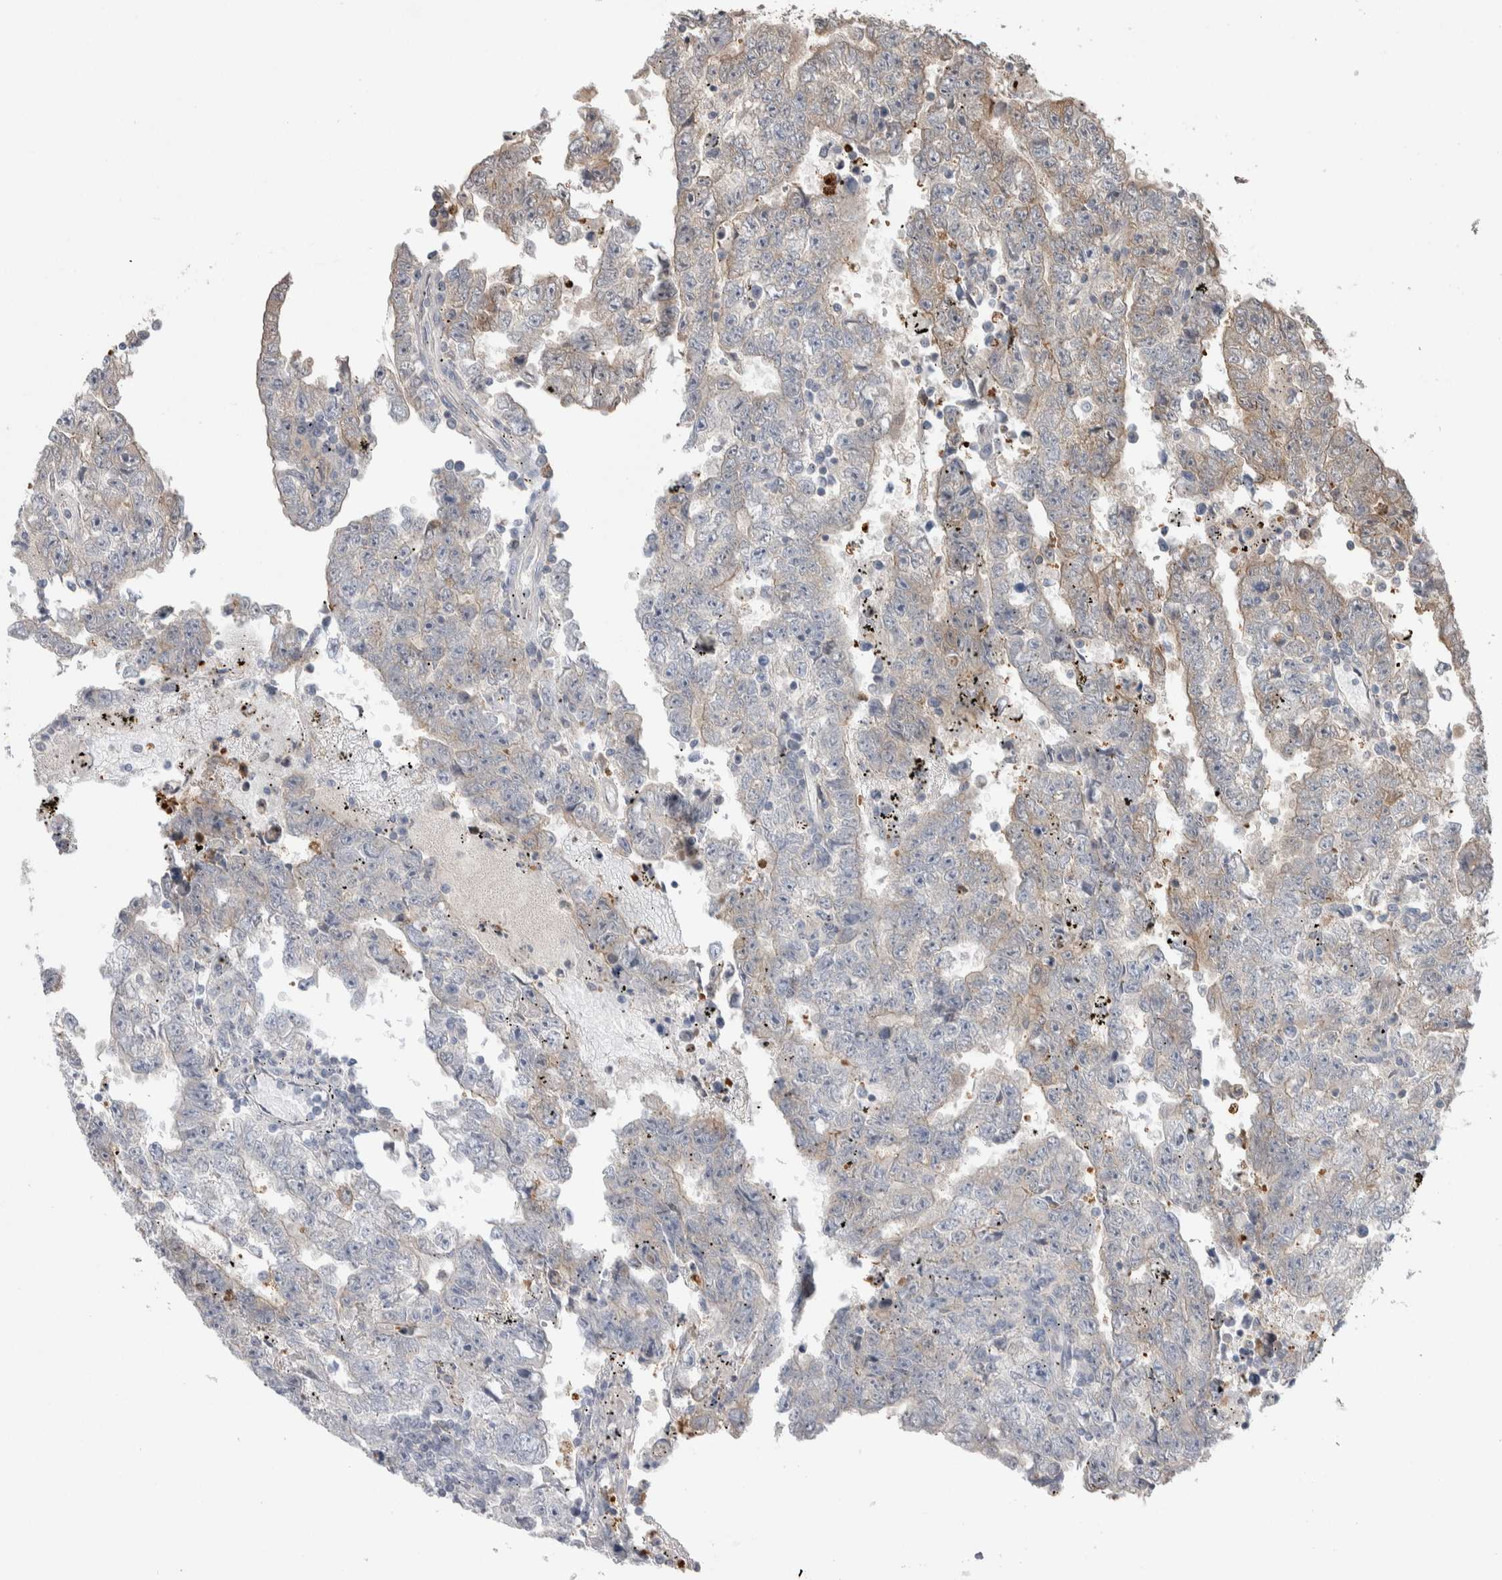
{"staining": {"intensity": "weak", "quantity": "<25%", "location": "cytoplasmic/membranous"}, "tissue": "testis cancer", "cell_type": "Tumor cells", "image_type": "cancer", "snomed": [{"axis": "morphology", "description": "Carcinoma, Embryonal, NOS"}, {"axis": "topography", "description": "Testis"}], "caption": "IHC photomicrograph of testis cancer stained for a protein (brown), which displays no expression in tumor cells.", "gene": "HTATIP2", "patient": {"sex": "male", "age": 25}}